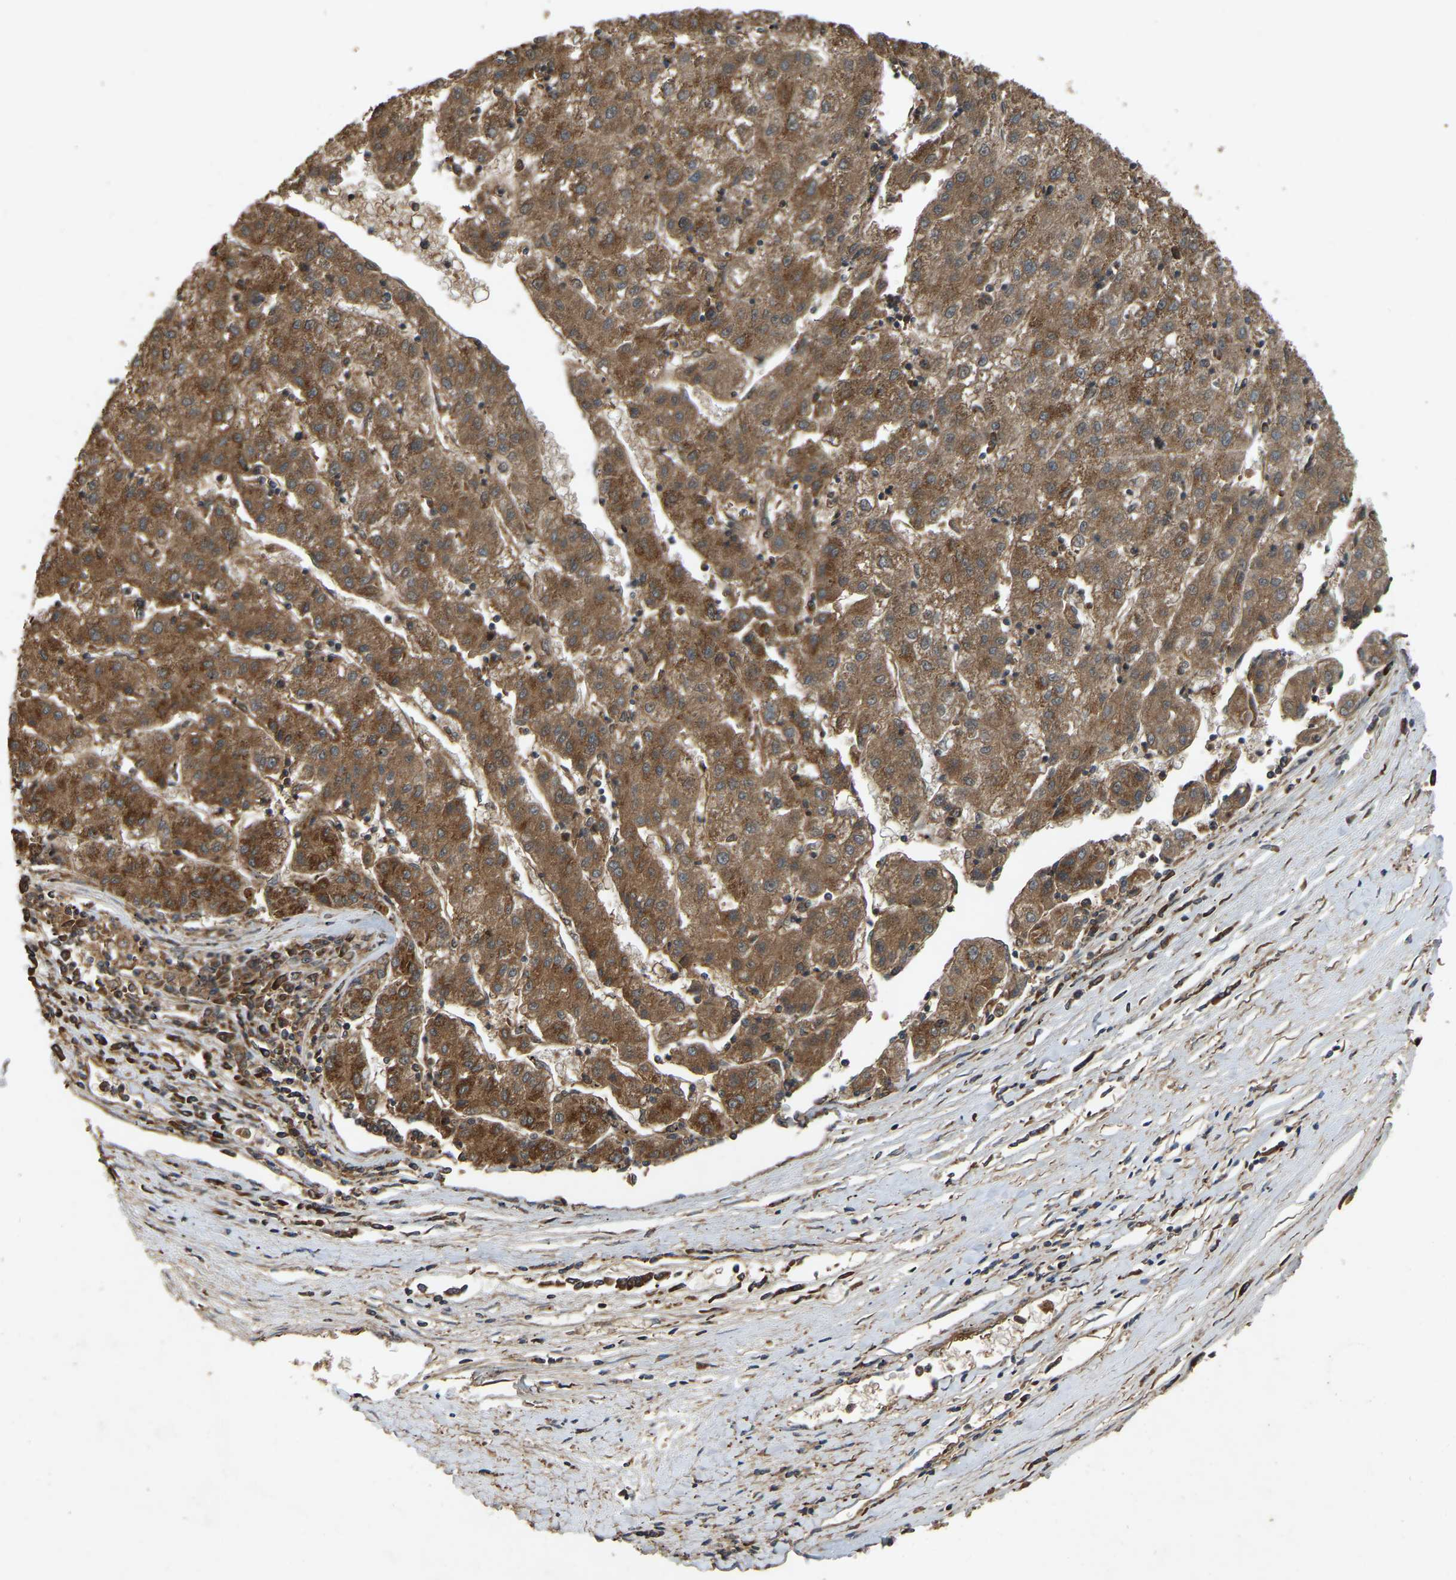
{"staining": {"intensity": "strong", "quantity": ">75%", "location": "cytoplasmic/membranous"}, "tissue": "liver cancer", "cell_type": "Tumor cells", "image_type": "cancer", "snomed": [{"axis": "morphology", "description": "Carcinoma, Hepatocellular, NOS"}, {"axis": "topography", "description": "Liver"}], "caption": "Liver hepatocellular carcinoma stained with IHC exhibits strong cytoplasmic/membranous positivity in approximately >75% of tumor cells.", "gene": "SAMD9L", "patient": {"sex": "male", "age": 72}}